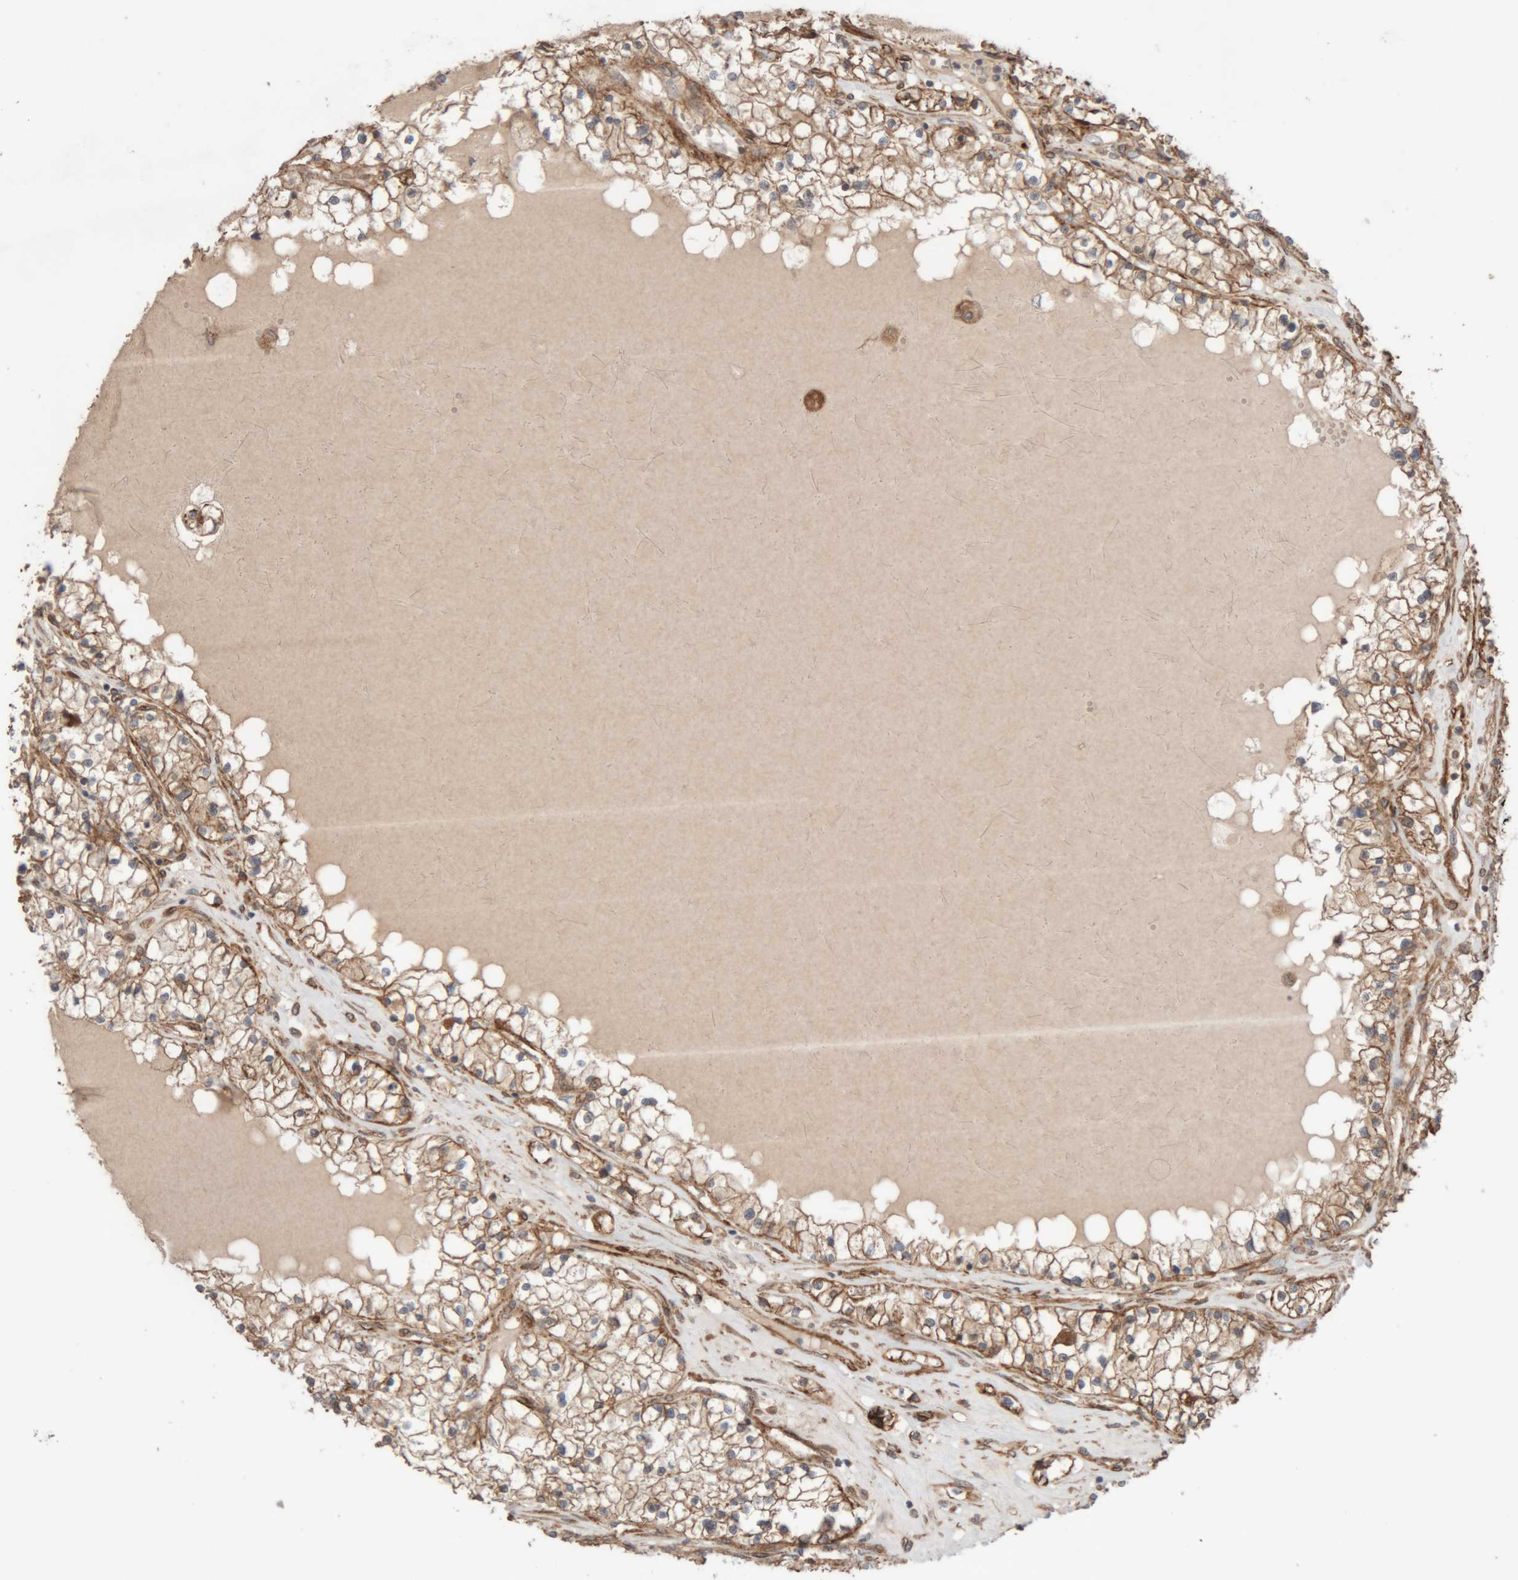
{"staining": {"intensity": "weak", "quantity": ">75%", "location": "cytoplasmic/membranous"}, "tissue": "renal cancer", "cell_type": "Tumor cells", "image_type": "cancer", "snomed": [{"axis": "morphology", "description": "Normal tissue, NOS"}, {"axis": "morphology", "description": "Adenocarcinoma, NOS"}, {"axis": "topography", "description": "Kidney"}], "caption": "Renal adenocarcinoma stained with a protein marker exhibits weak staining in tumor cells.", "gene": "RAB32", "patient": {"sex": "male", "age": 68}}